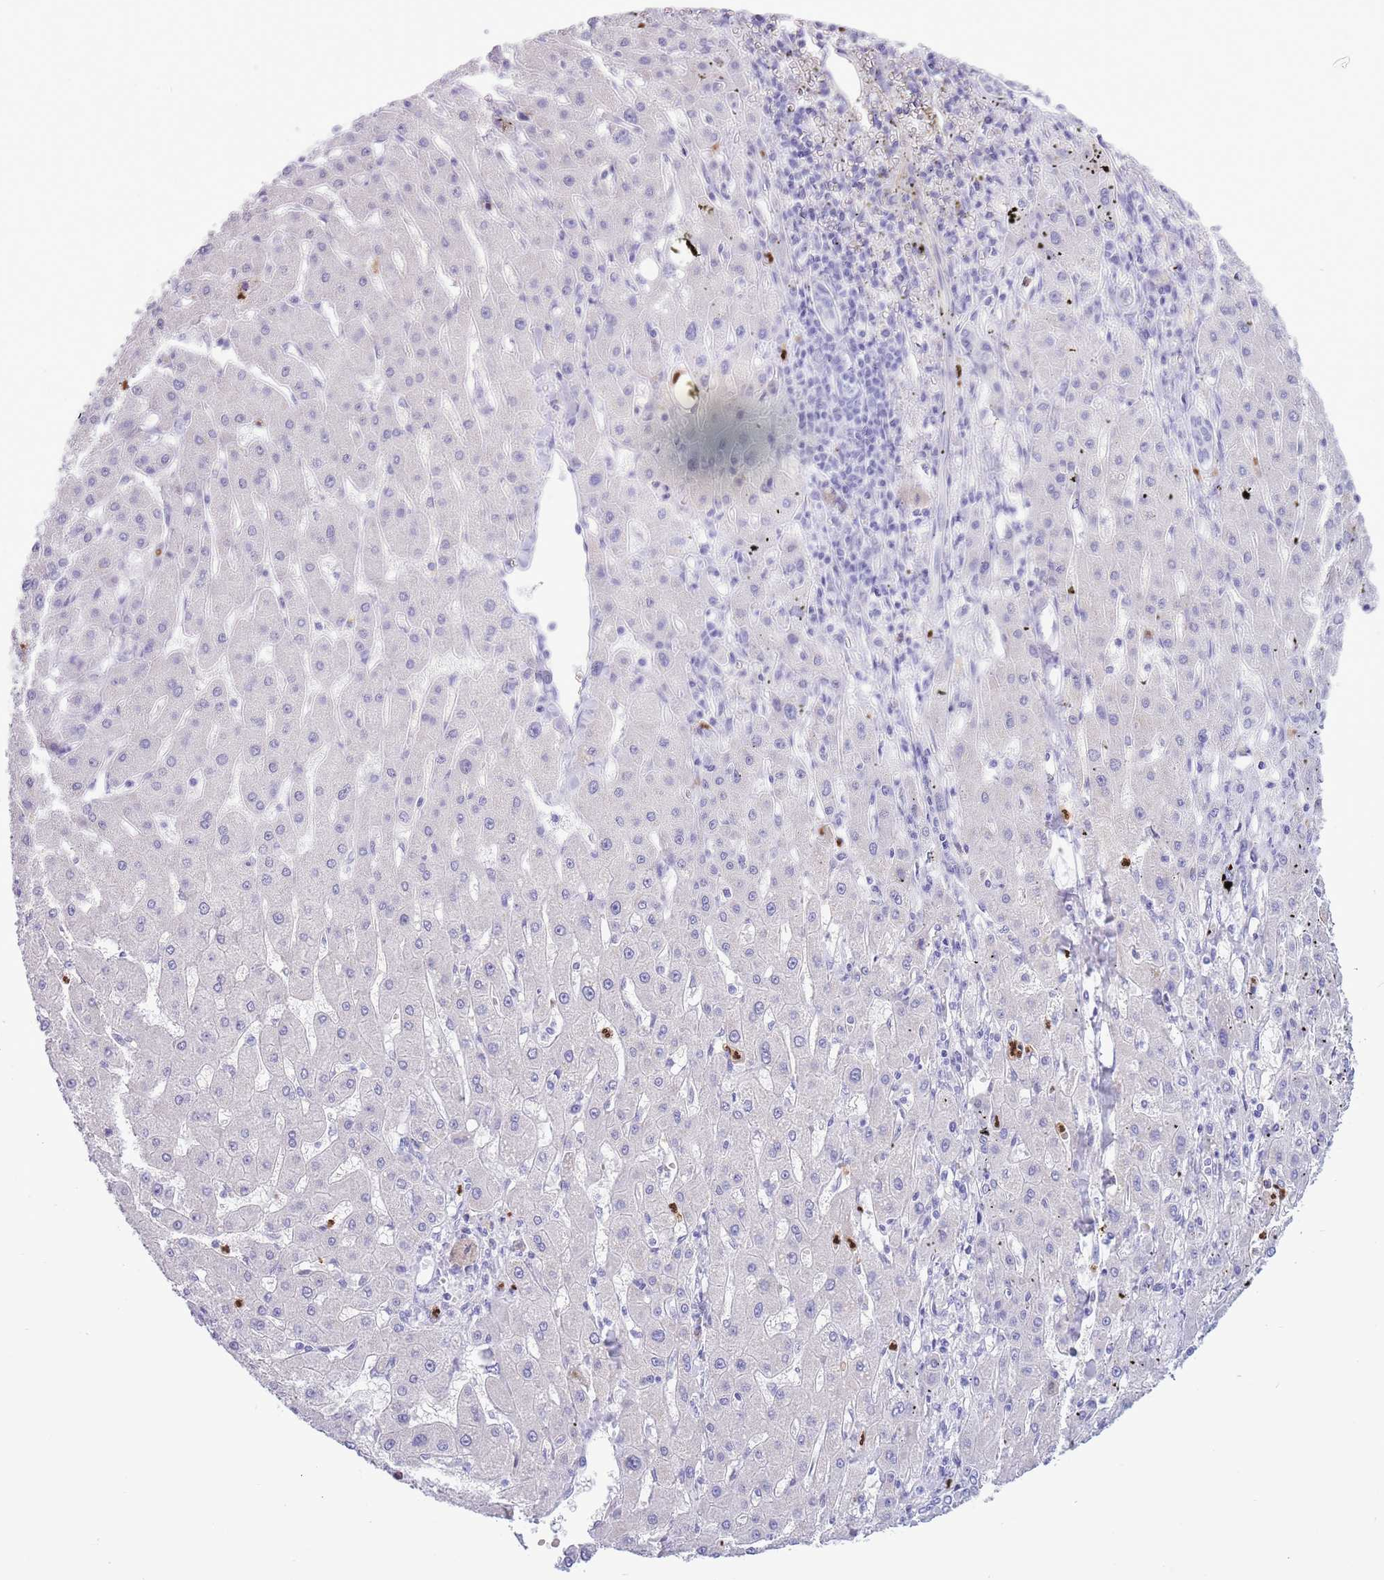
{"staining": {"intensity": "negative", "quantity": "none", "location": "none"}, "tissue": "liver cancer", "cell_type": "Tumor cells", "image_type": "cancer", "snomed": [{"axis": "morphology", "description": "Carcinoma, Hepatocellular, NOS"}, {"axis": "topography", "description": "Liver"}], "caption": "DAB immunohistochemical staining of human liver cancer demonstrates no significant expression in tumor cells. (Immunohistochemistry, brightfield microscopy, high magnification).", "gene": "OR6M1", "patient": {"sex": "male", "age": 72}}